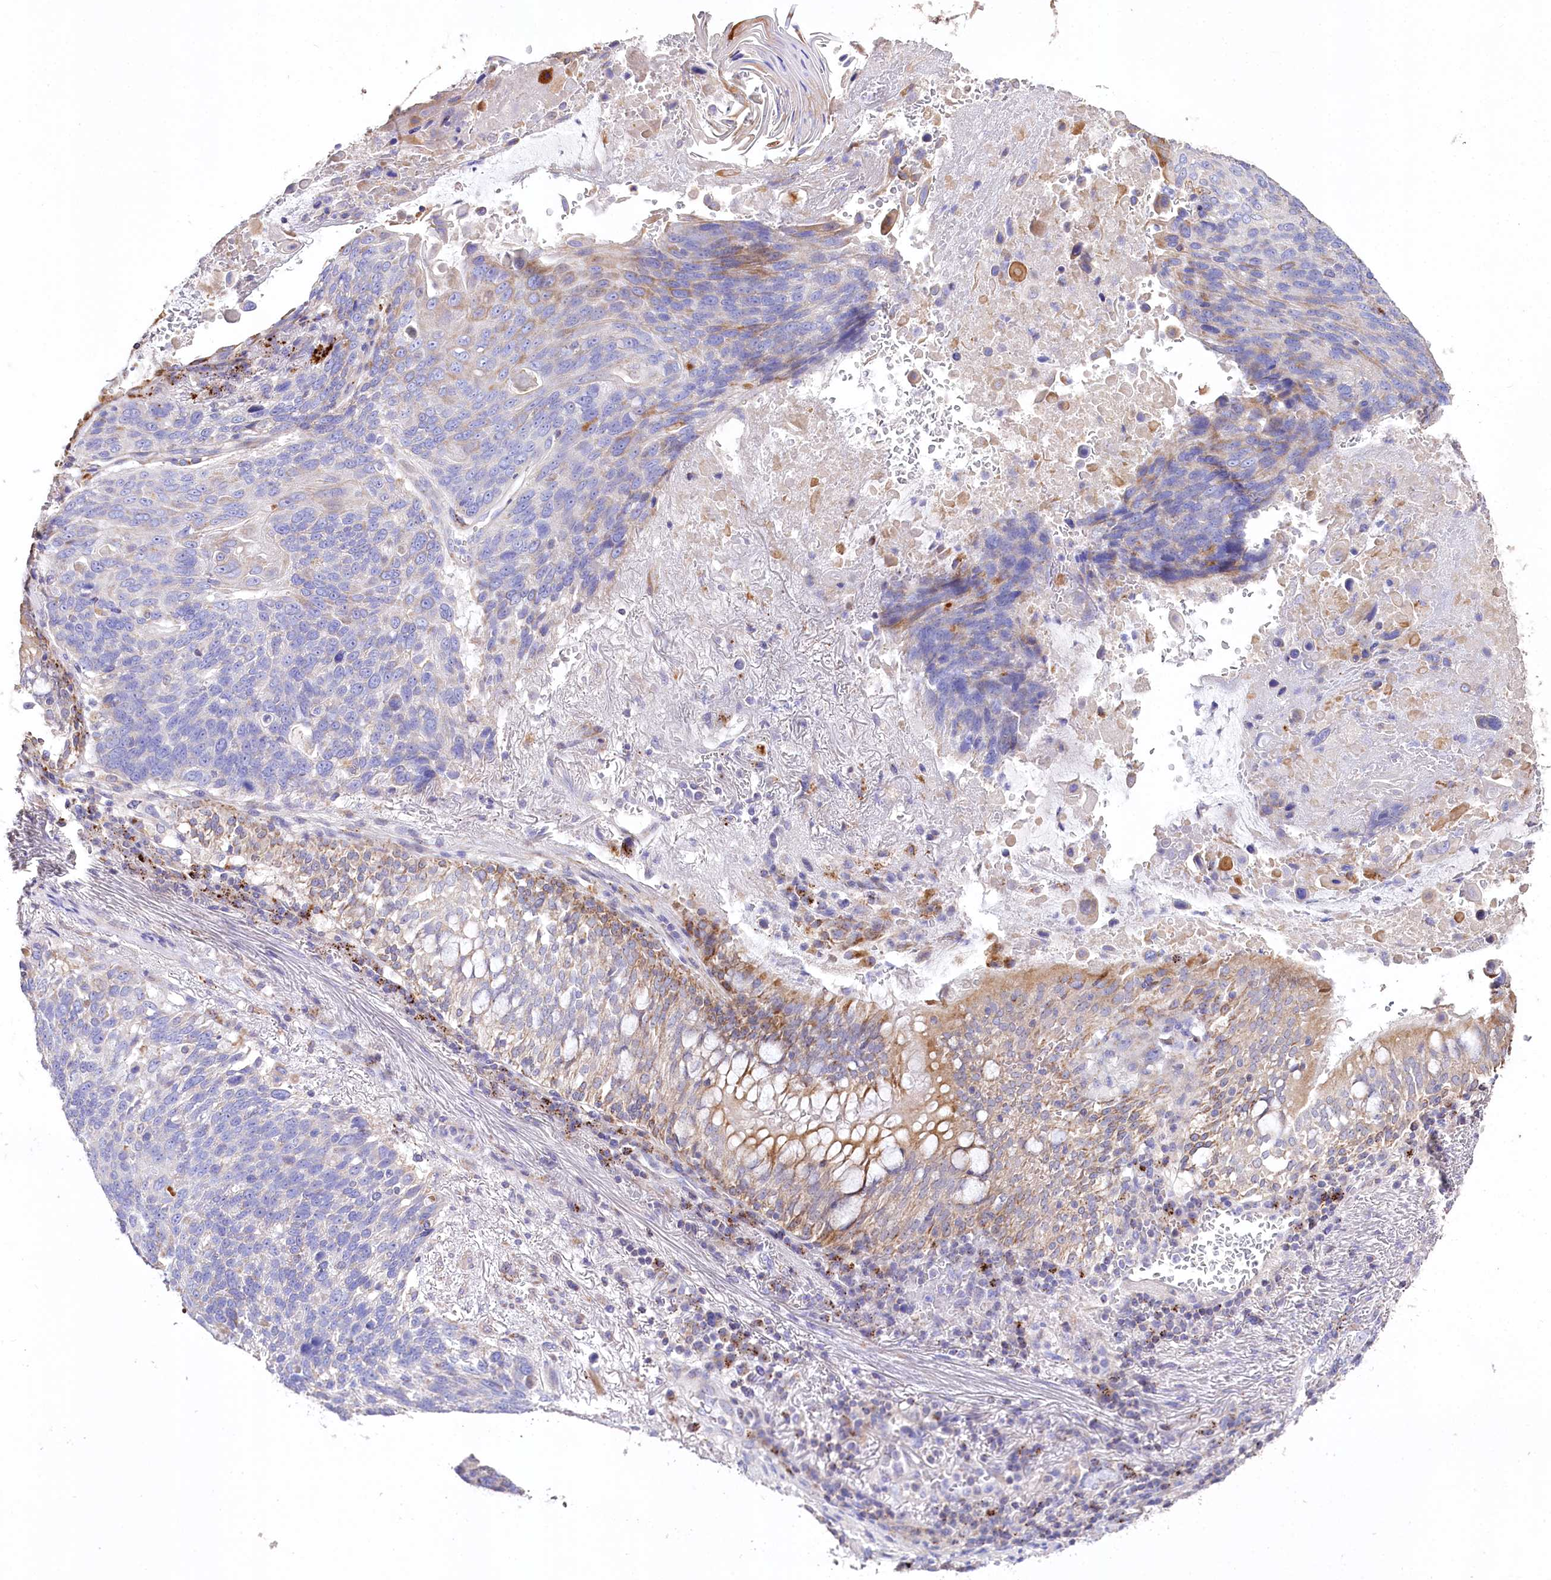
{"staining": {"intensity": "moderate", "quantity": "25%-75%", "location": "cytoplasmic/membranous"}, "tissue": "lung cancer", "cell_type": "Tumor cells", "image_type": "cancer", "snomed": [{"axis": "morphology", "description": "Squamous cell carcinoma, NOS"}, {"axis": "topography", "description": "Lung"}], "caption": "The immunohistochemical stain labels moderate cytoplasmic/membranous positivity in tumor cells of lung cancer (squamous cell carcinoma) tissue. (DAB (3,3'-diaminobenzidine) IHC, brown staining for protein, blue staining for nuclei).", "gene": "PTER", "patient": {"sex": "male", "age": 66}}